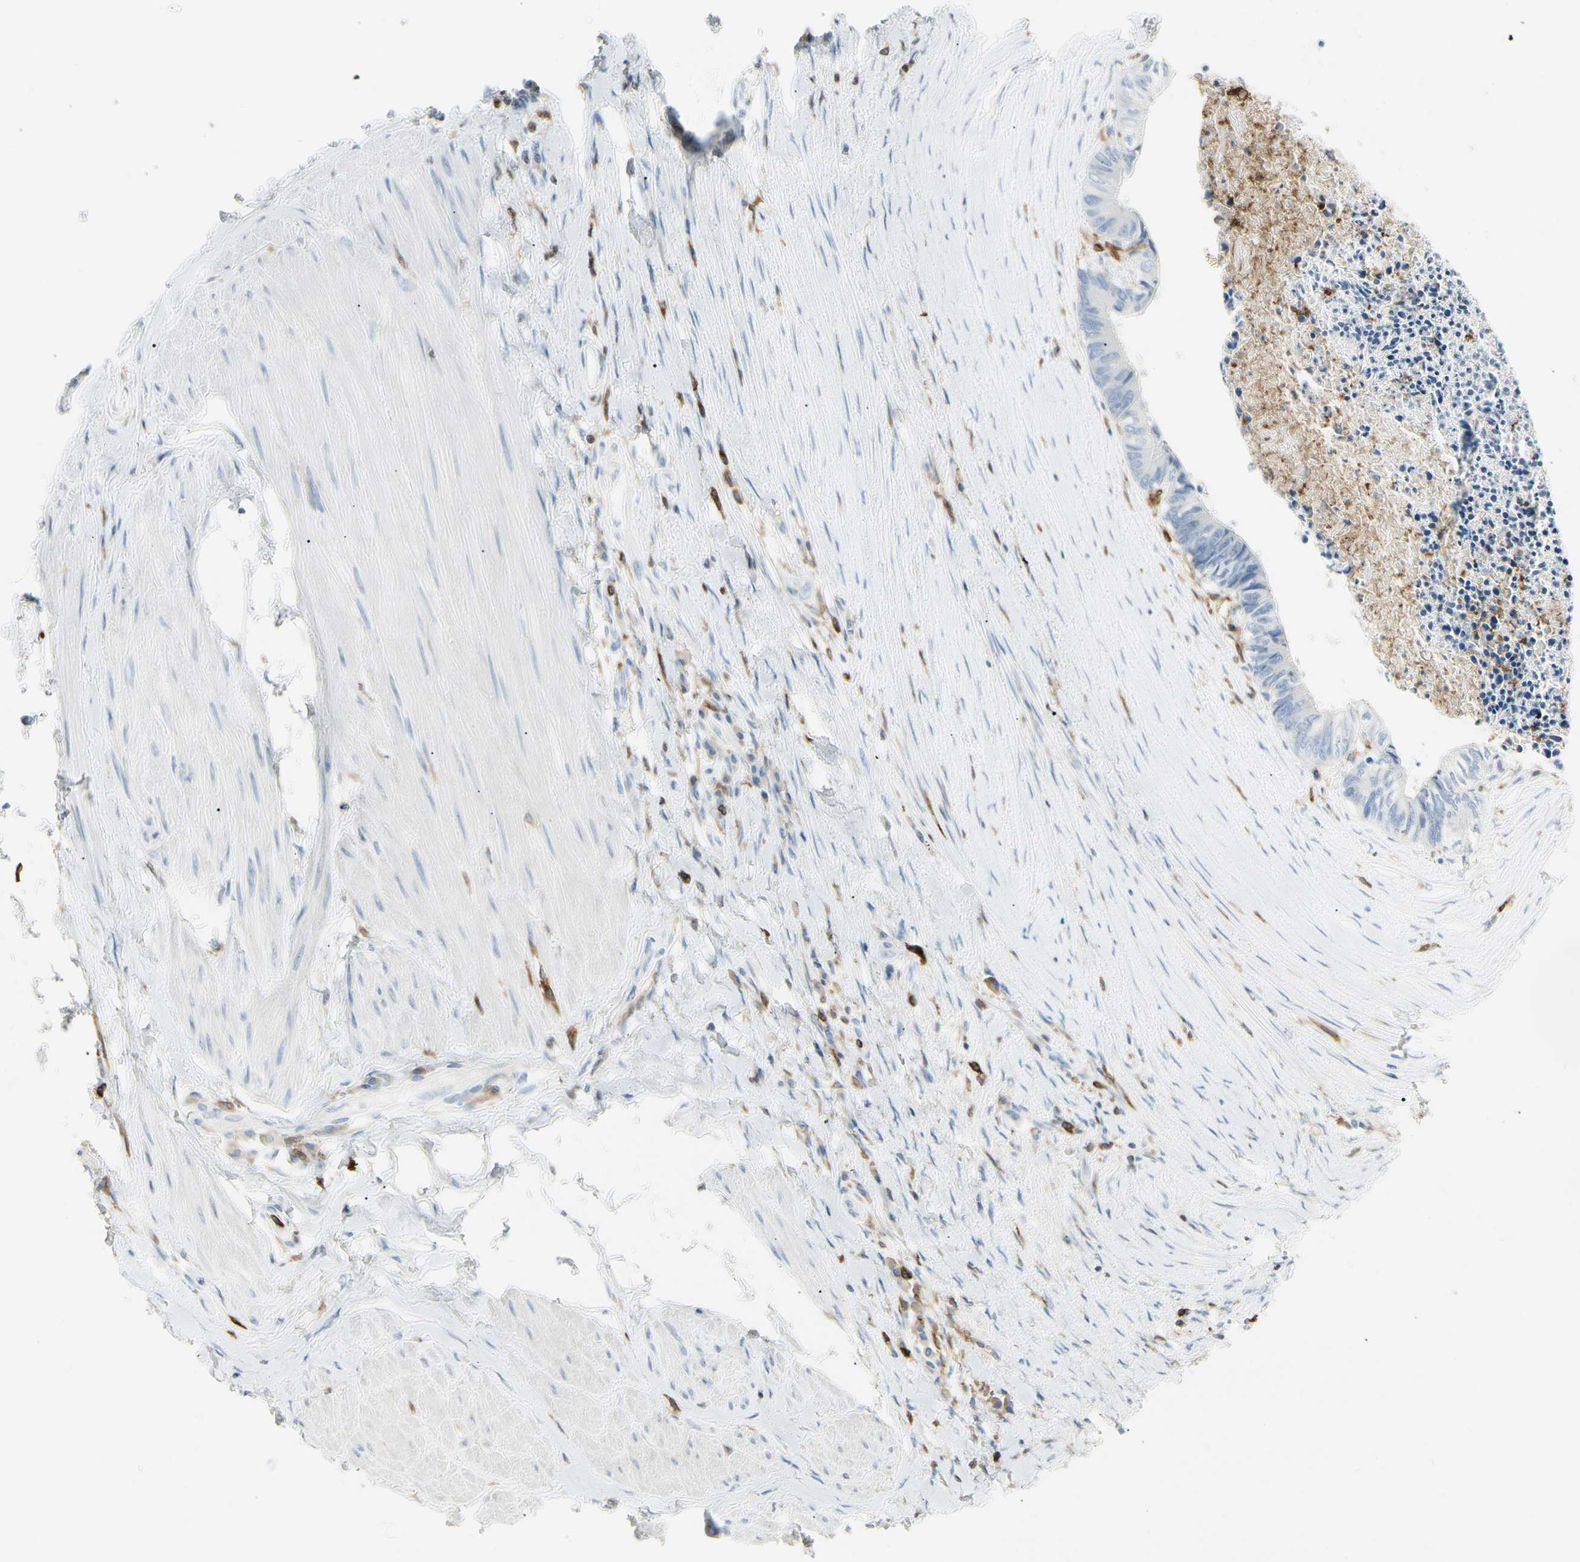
{"staining": {"intensity": "negative", "quantity": "none", "location": "none"}, "tissue": "colorectal cancer", "cell_type": "Tumor cells", "image_type": "cancer", "snomed": [{"axis": "morphology", "description": "Adenocarcinoma, NOS"}, {"axis": "topography", "description": "Rectum"}], "caption": "A histopathology image of human colorectal adenocarcinoma is negative for staining in tumor cells.", "gene": "ITGB2", "patient": {"sex": "male", "age": 63}}